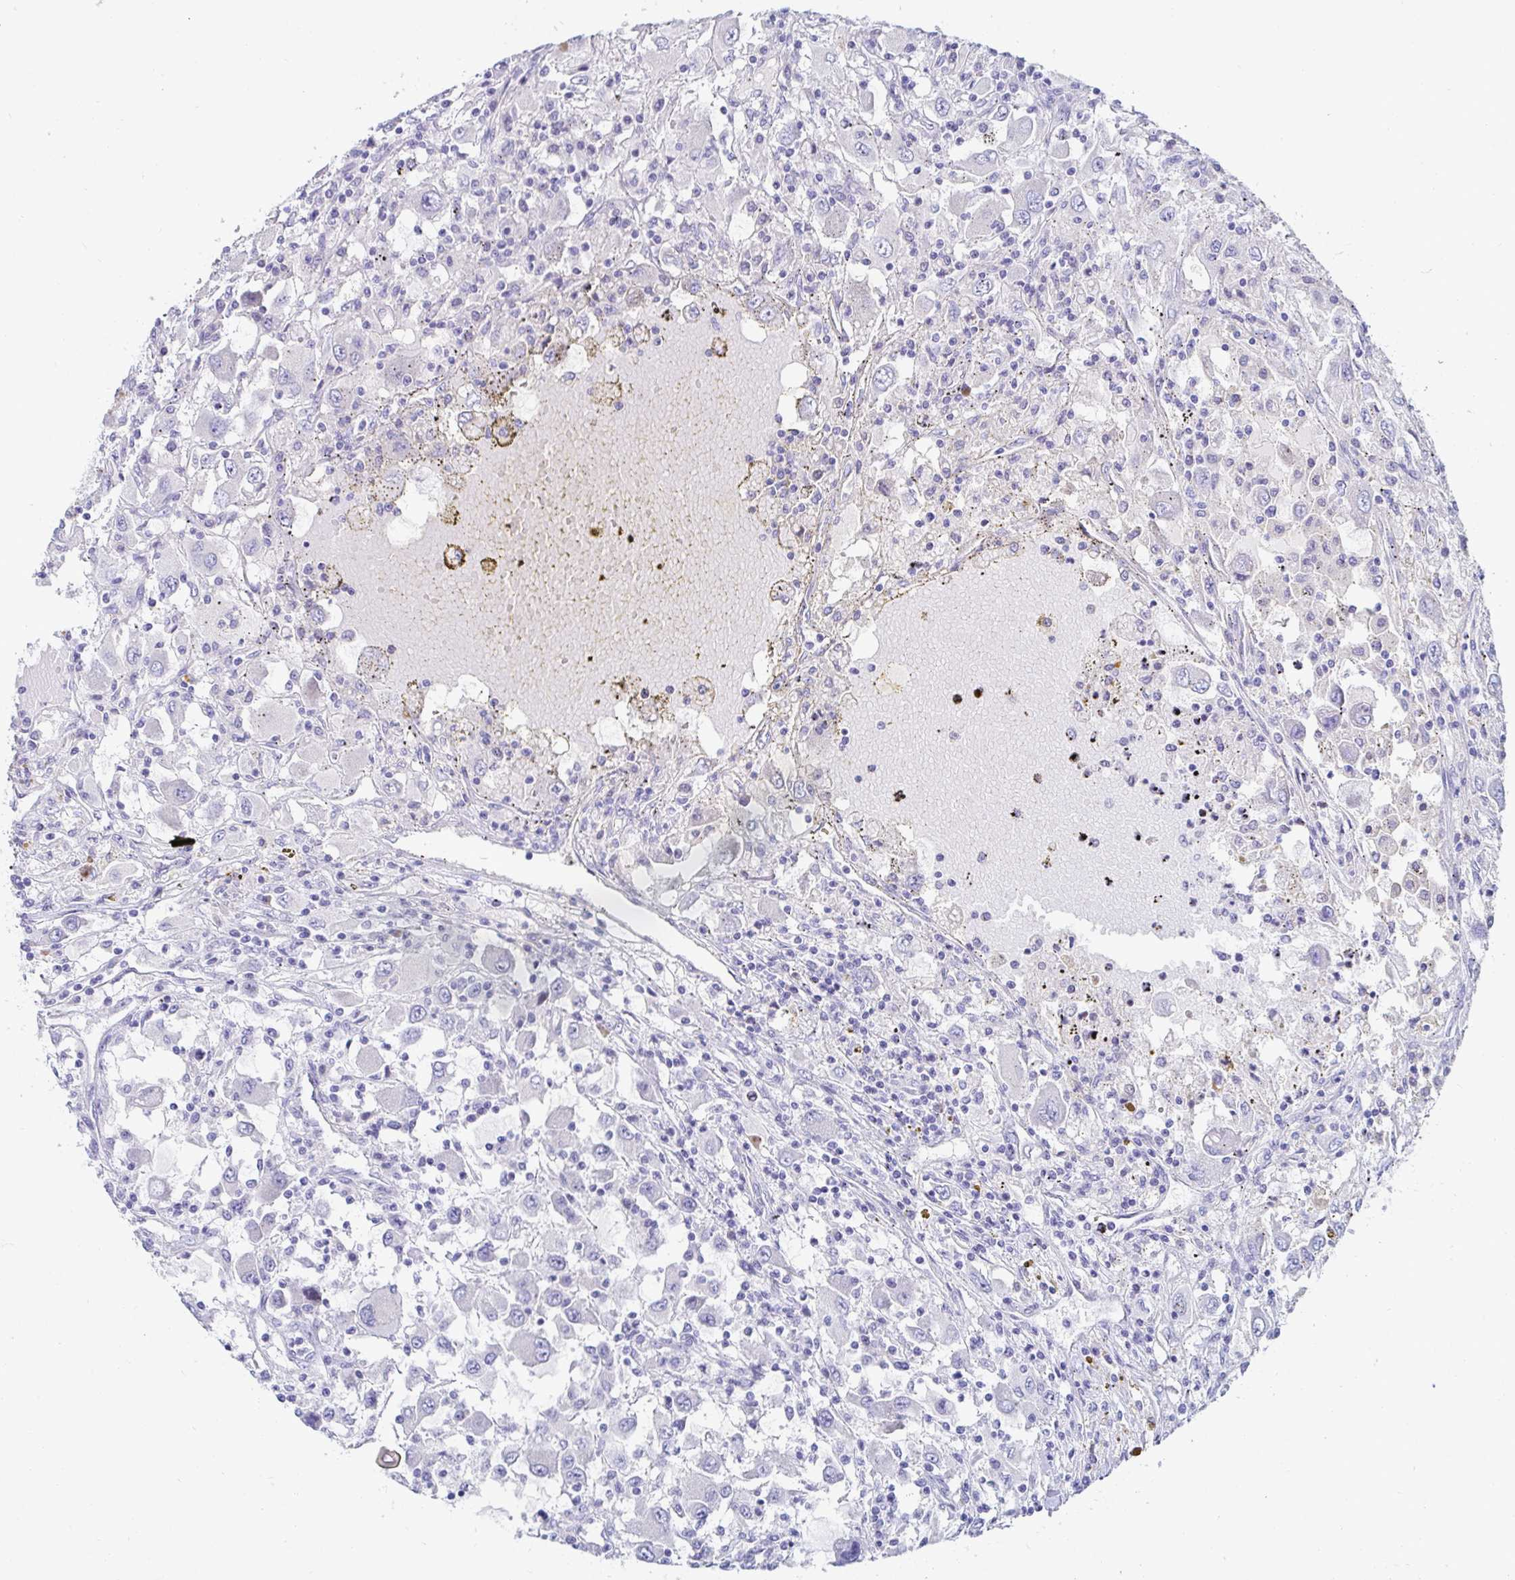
{"staining": {"intensity": "negative", "quantity": "none", "location": "none"}, "tissue": "renal cancer", "cell_type": "Tumor cells", "image_type": "cancer", "snomed": [{"axis": "morphology", "description": "Adenocarcinoma, NOS"}, {"axis": "topography", "description": "Kidney"}], "caption": "Human renal cancer stained for a protein using IHC reveals no expression in tumor cells.", "gene": "C4orf17", "patient": {"sex": "female", "age": 67}}